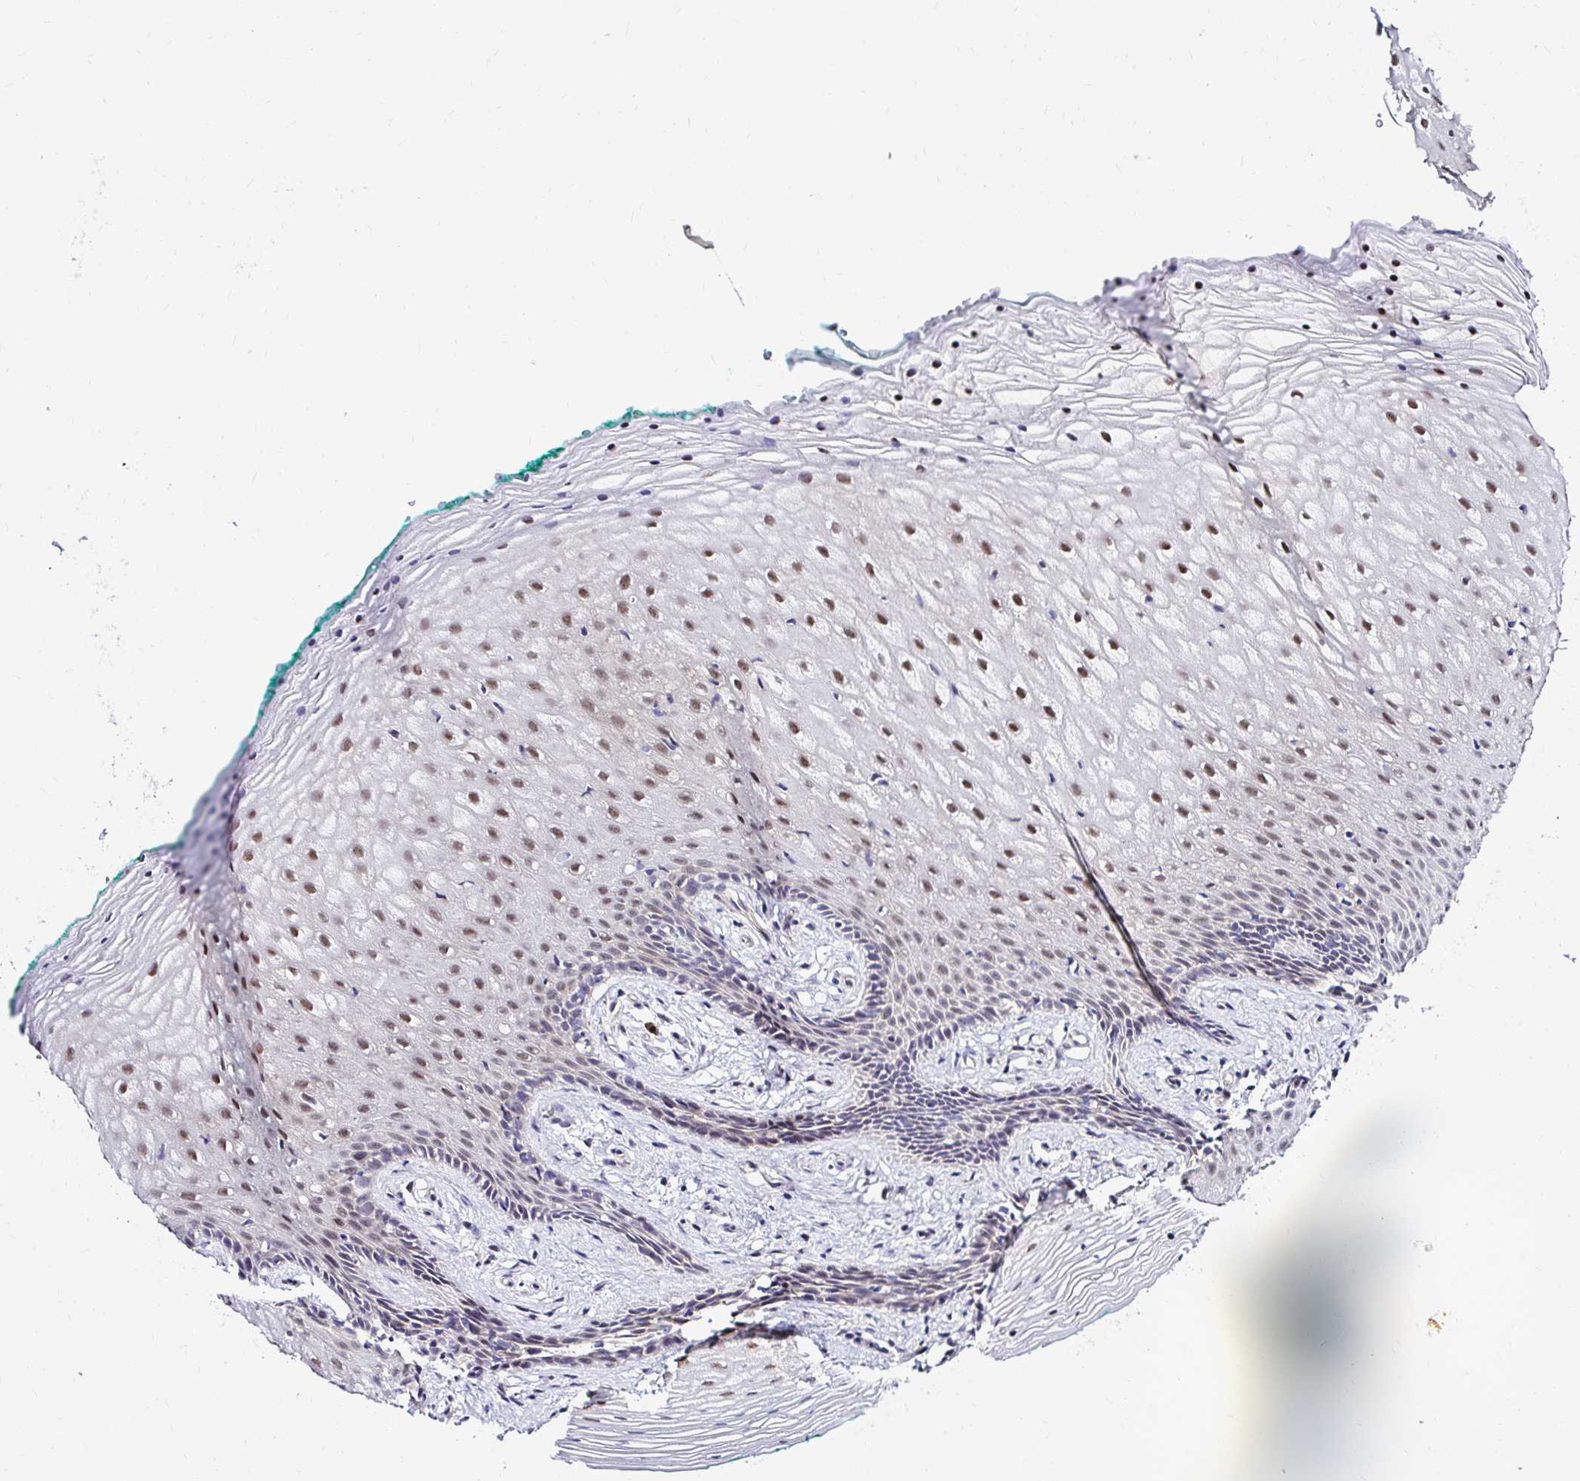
{"staining": {"intensity": "moderate", "quantity": "<25%", "location": "nuclear"}, "tissue": "vagina", "cell_type": "Squamous epithelial cells", "image_type": "normal", "snomed": [{"axis": "morphology", "description": "Normal tissue, NOS"}, {"axis": "topography", "description": "Vagina"}], "caption": "Vagina stained with a protein marker reveals moderate staining in squamous epithelial cells.", "gene": "PSMD3", "patient": {"sex": "female", "age": 45}}